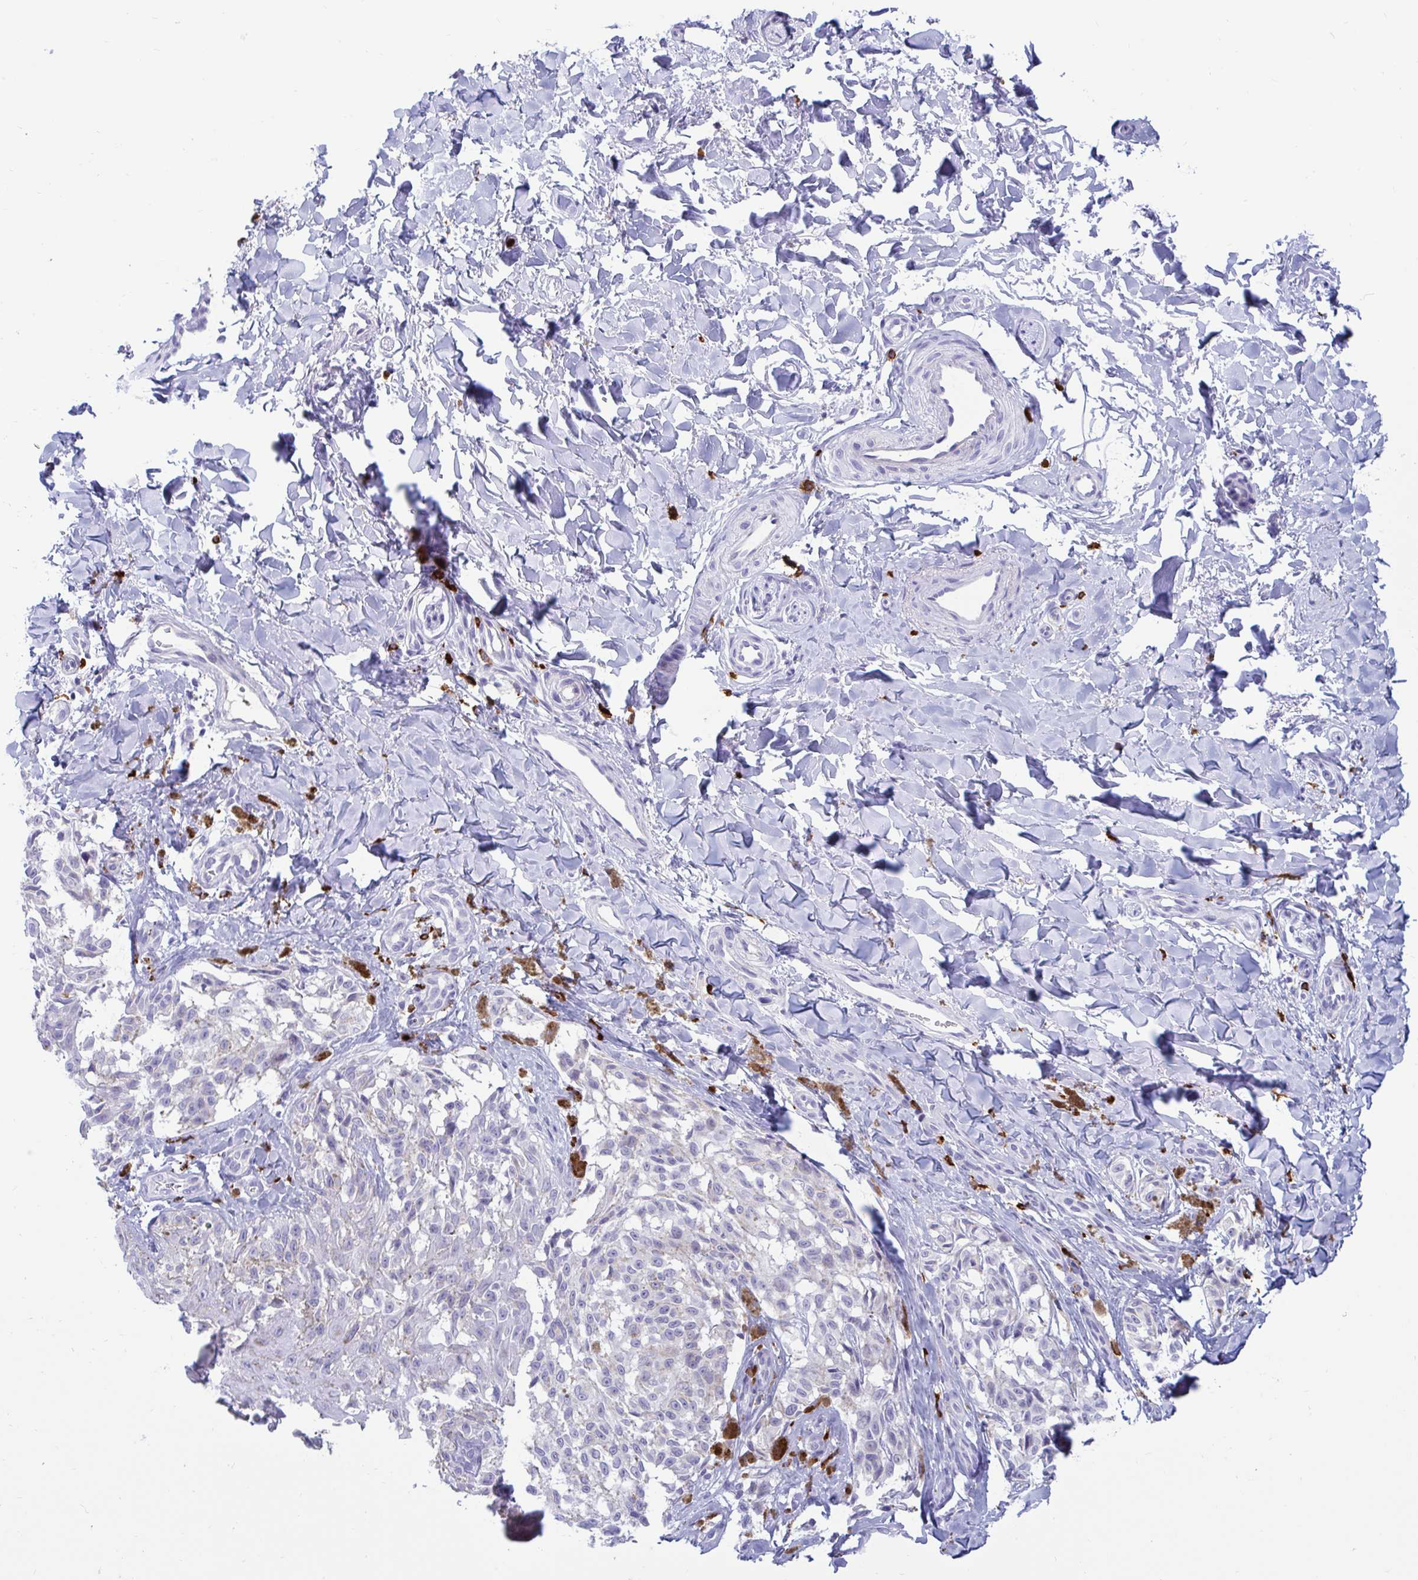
{"staining": {"intensity": "negative", "quantity": "none", "location": "none"}, "tissue": "melanoma", "cell_type": "Tumor cells", "image_type": "cancer", "snomed": [{"axis": "morphology", "description": "Malignant melanoma, NOS"}, {"axis": "topography", "description": "Skin"}], "caption": "Tumor cells show no significant positivity in malignant melanoma.", "gene": "FAM219B", "patient": {"sex": "female", "age": 65}}